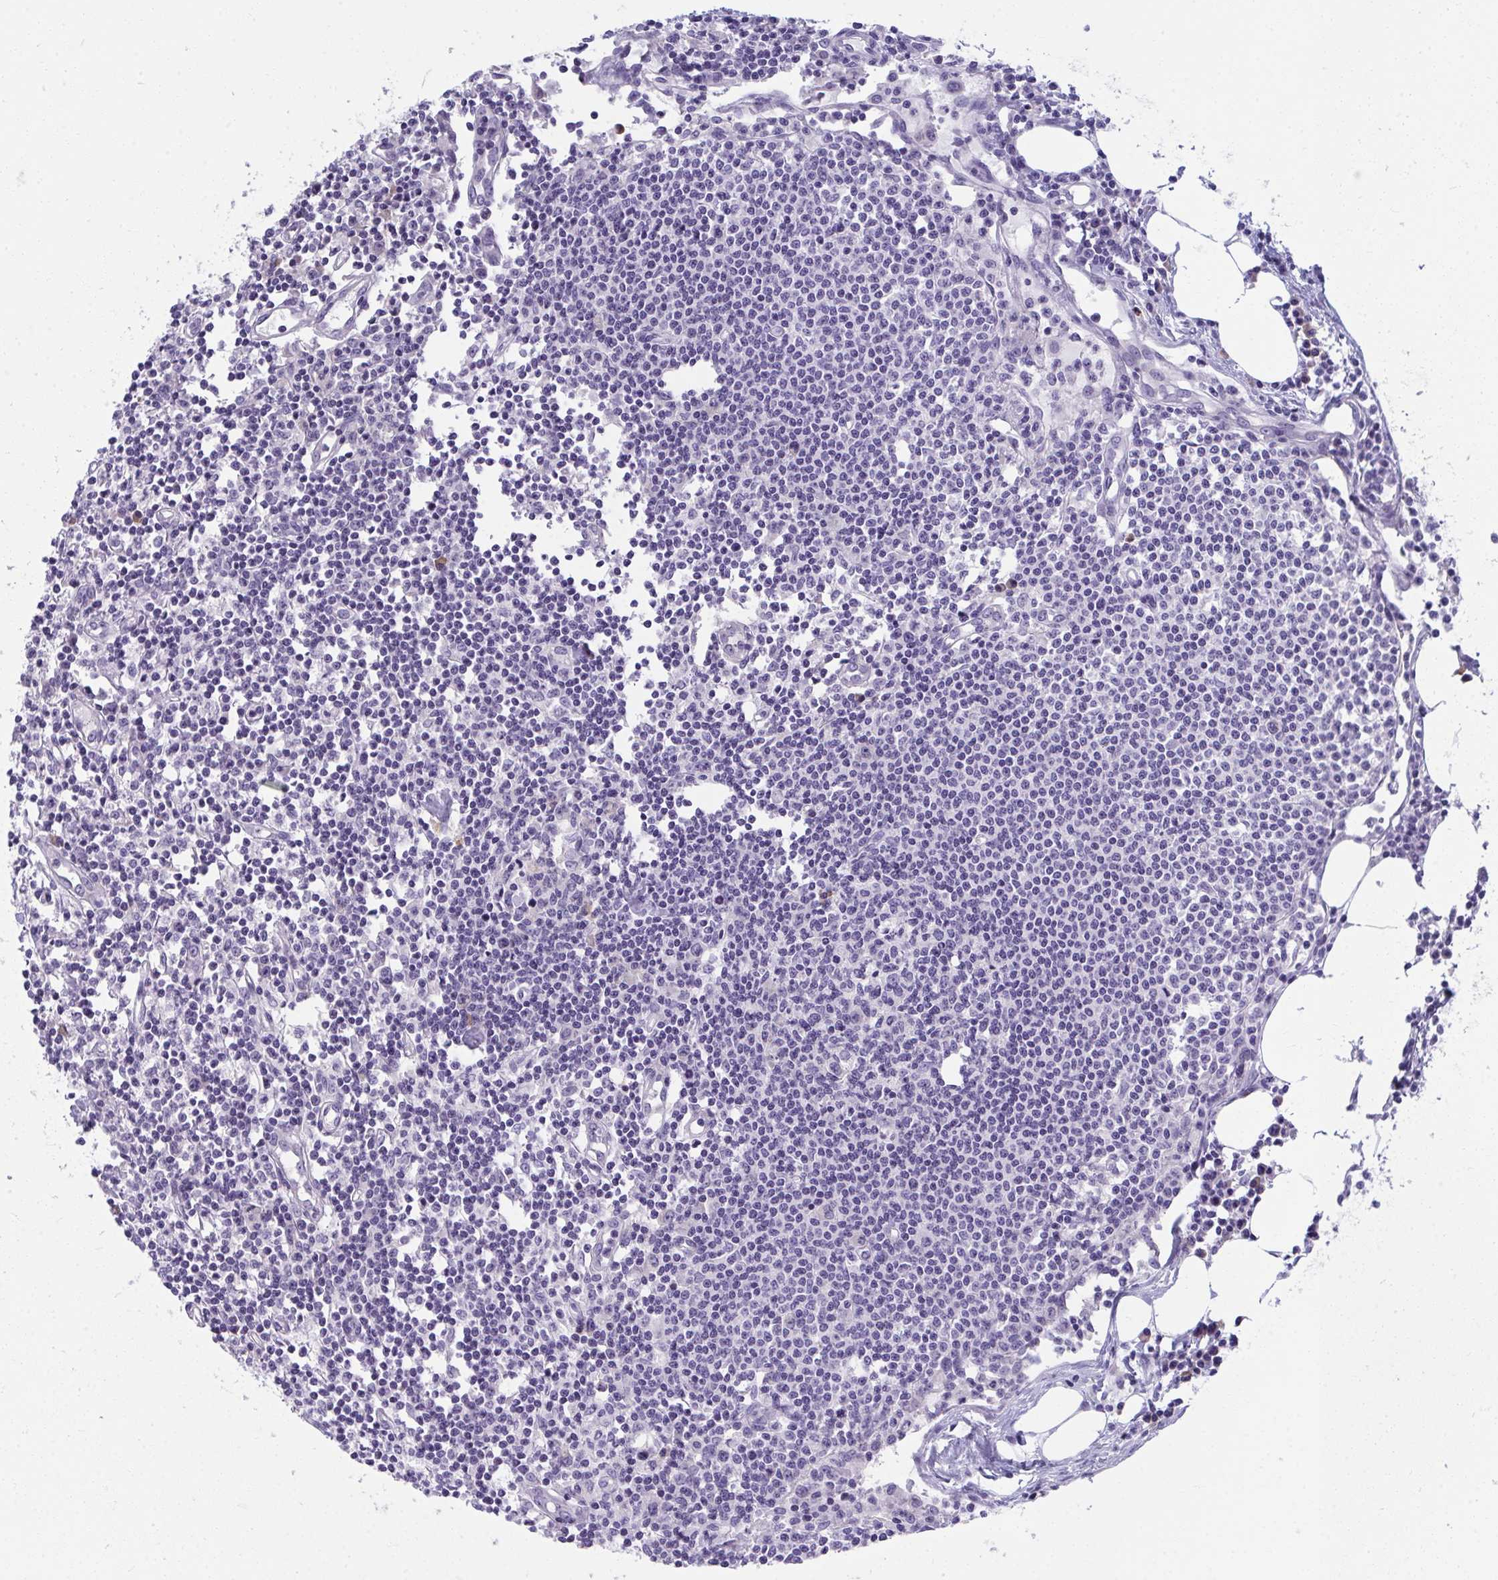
{"staining": {"intensity": "negative", "quantity": "none", "location": "none"}, "tissue": "lymph node", "cell_type": "Germinal center cells", "image_type": "normal", "snomed": [{"axis": "morphology", "description": "Normal tissue, NOS"}, {"axis": "topography", "description": "Lymph node"}], "caption": "High power microscopy histopathology image of an IHC photomicrograph of benign lymph node, revealing no significant staining in germinal center cells. (DAB immunohistochemistry visualized using brightfield microscopy, high magnification).", "gene": "FASLG", "patient": {"sex": "female", "age": 78}}